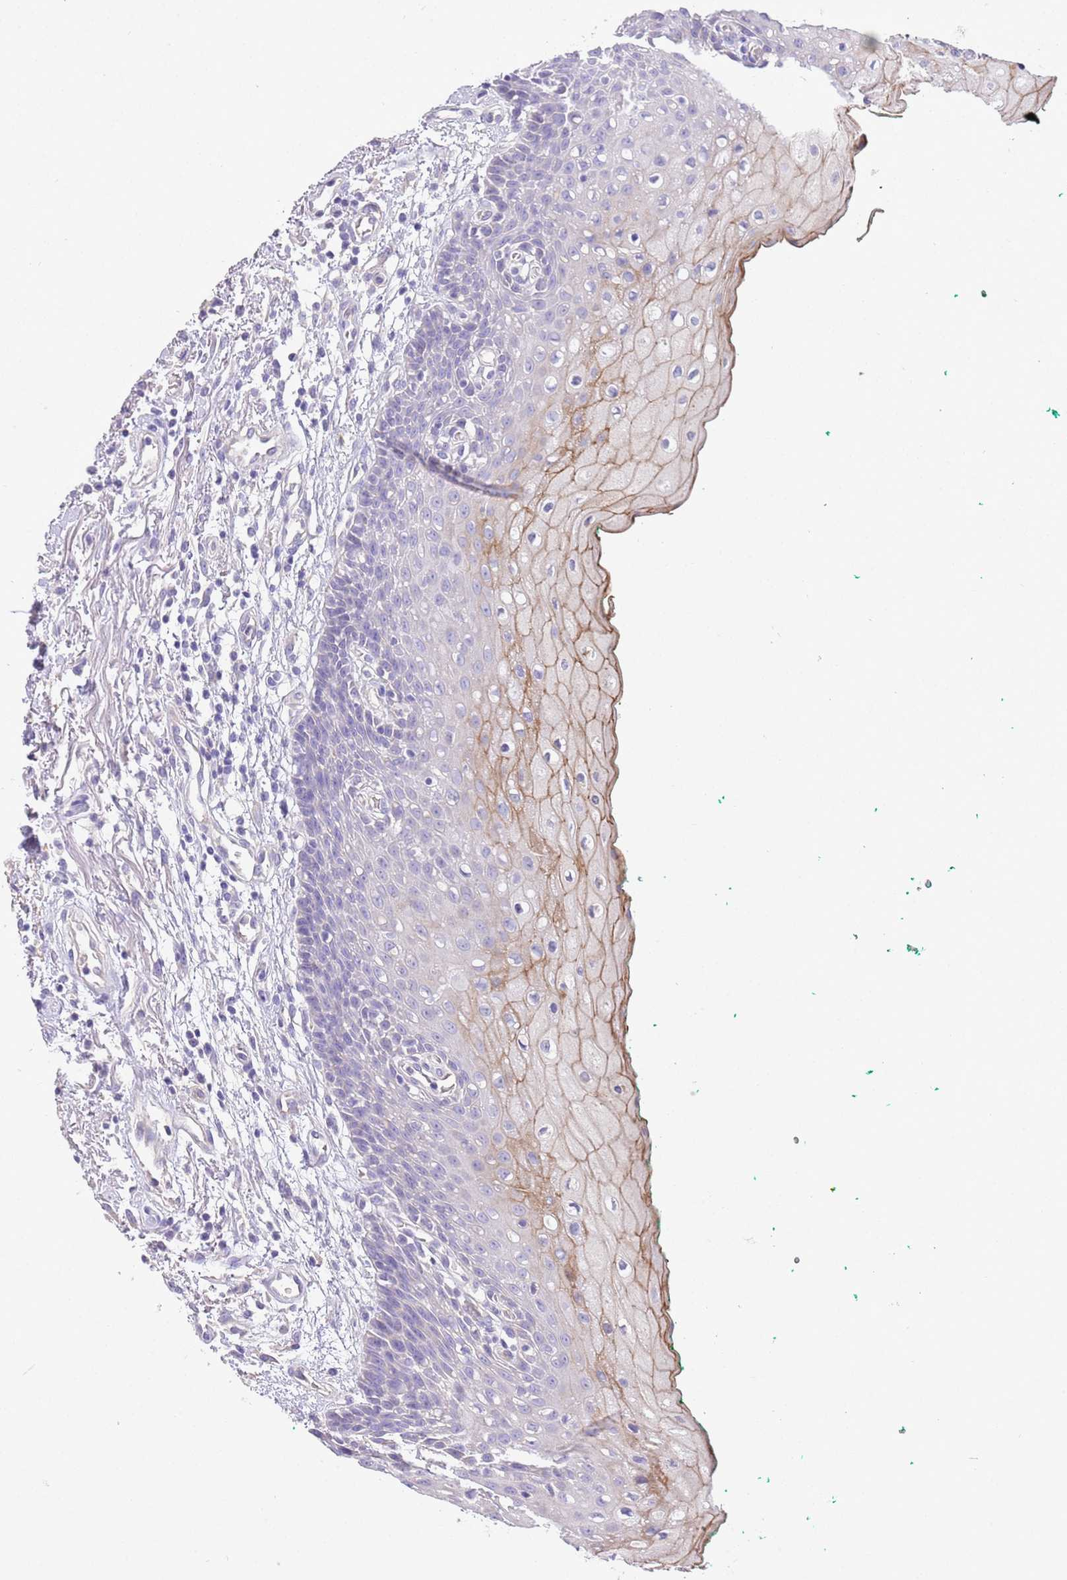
{"staining": {"intensity": "strong", "quantity": "<25%", "location": "cytoplasmic/membranous"}, "tissue": "oral mucosa", "cell_type": "Squamous epithelial cells", "image_type": "normal", "snomed": [{"axis": "morphology", "description": "Normal tissue, NOS"}, {"axis": "morphology", "description": "Squamous cell carcinoma, NOS"}, {"axis": "topography", "description": "Oral tissue"}, {"axis": "topography", "description": "Tounge, NOS"}, {"axis": "topography", "description": "Head-Neck"}], "caption": "Oral mucosa stained with a brown dye demonstrates strong cytoplasmic/membranous positive staining in approximately <25% of squamous epithelial cells.", "gene": "SFTPA1", "patient": {"sex": "male", "age": 79}}